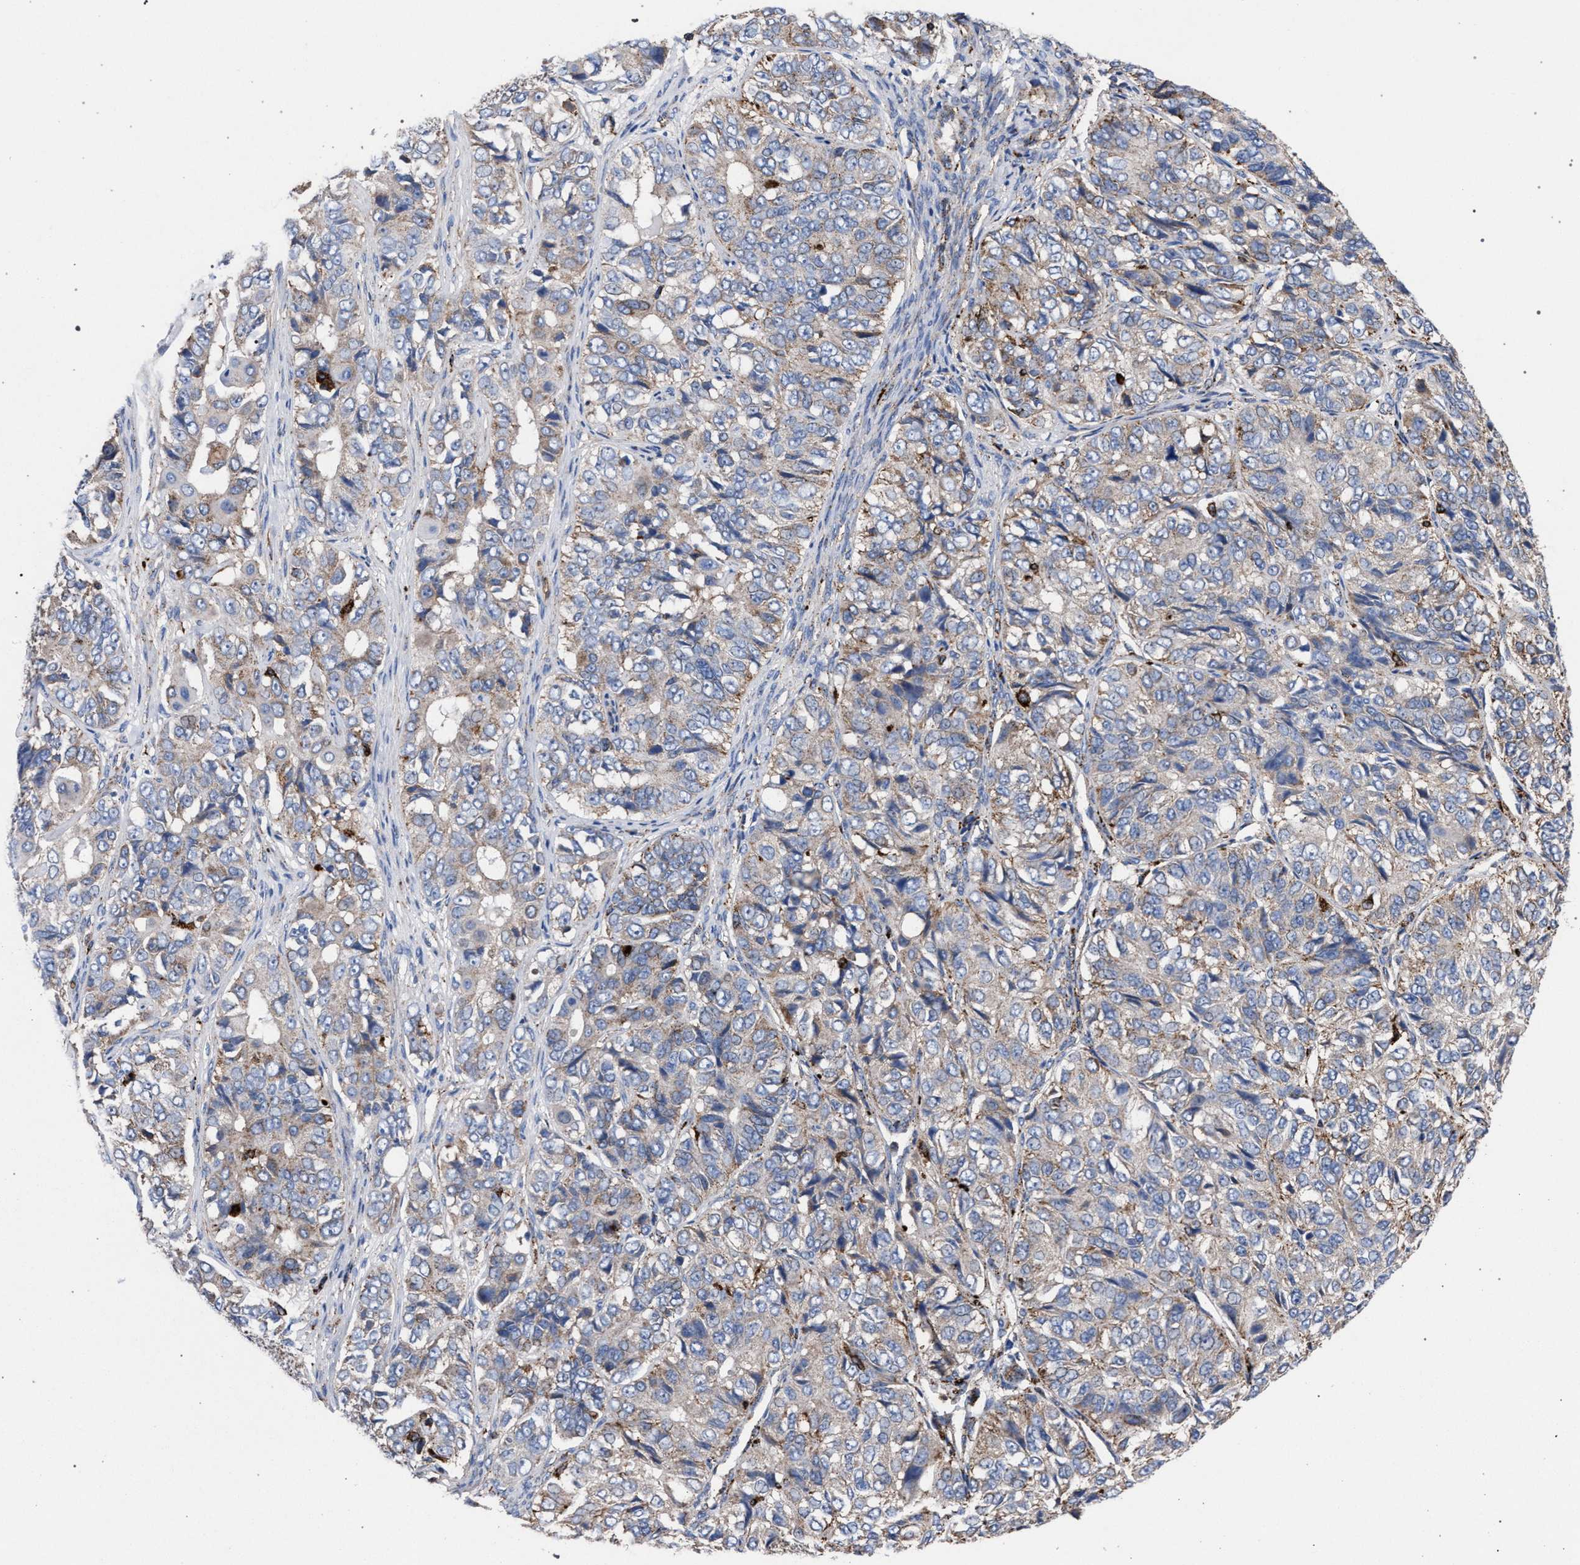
{"staining": {"intensity": "weak", "quantity": "25%-75%", "location": "cytoplasmic/membranous"}, "tissue": "ovarian cancer", "cell_type": "Tumor cells", "image_type": "cancer", "snomed": [{"axis": "morphology", "description": "Carcinoma, endometroid"}, {"axis": "topography", "description": "Ovary"}], "caption": "About 25%-75% of tumor cells in human ovarian cancer (endometroid carcinoma) show weak cytoplasmic/membranous protein staining as visualized by brown immunohistochemical staining.", "gene": "PPT1", "patient": {"sex": "female", "age": 51}}